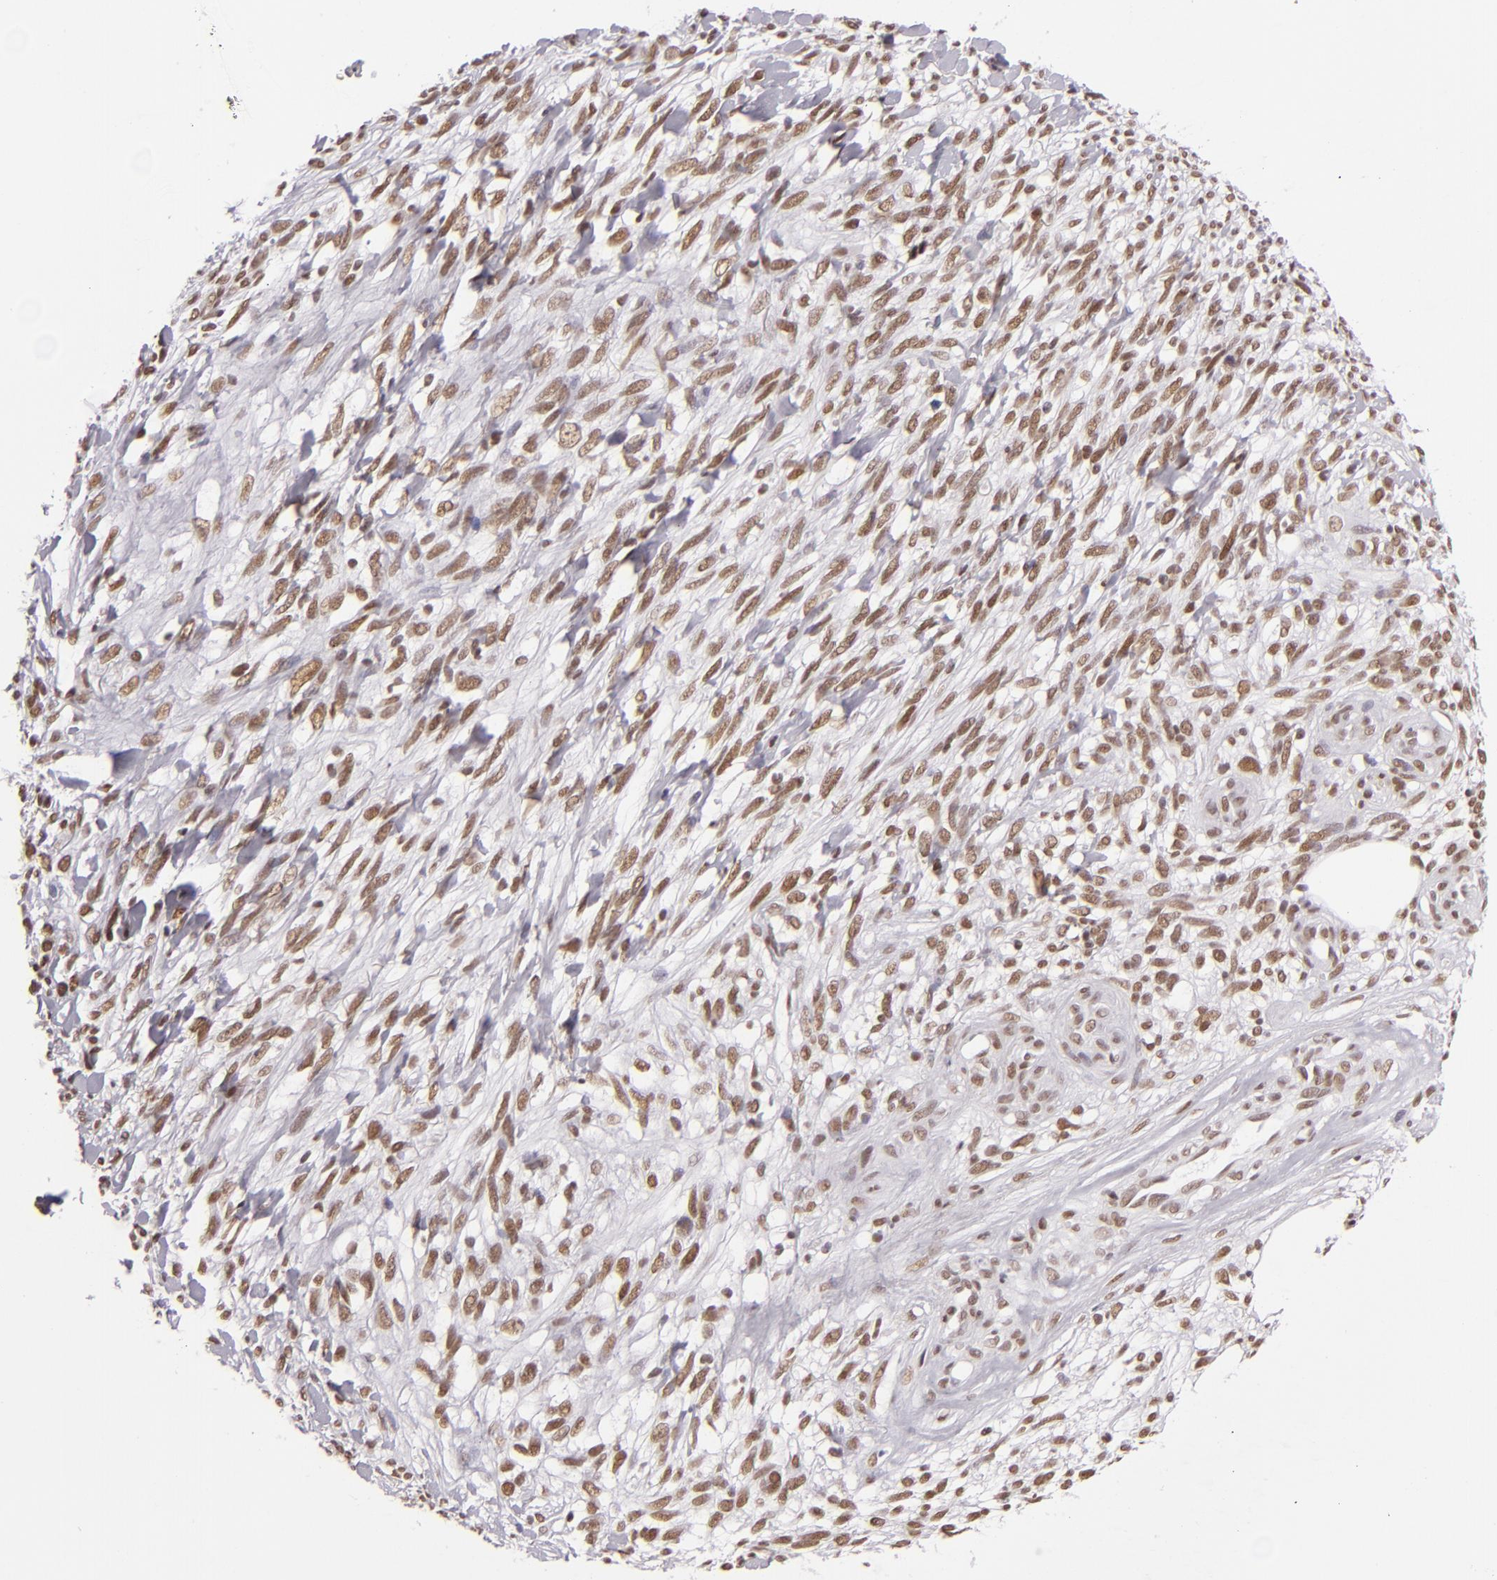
{"staining": {"intensity": "weak", "quantity": ">75%", "location": "nuclear"}, "tissue": "melanoma", "cell_type": "Tumor cells", "image_type": "cancer", "snomed": [{"axis": "morphology", "description": "Malignant melanoma, NOS"}, {"axis": "topography", "description": "Skin"}], "caption": "High-power microscopy captured an IHC photomicrograph of melanoma, revealing weak nuclear staining in approximately >75% of tumor cells. (Brightfield microscopy of DAB IHC at high magnification).", "gene": "BRD8", "patient": {"sex": "female", "age": 85}}